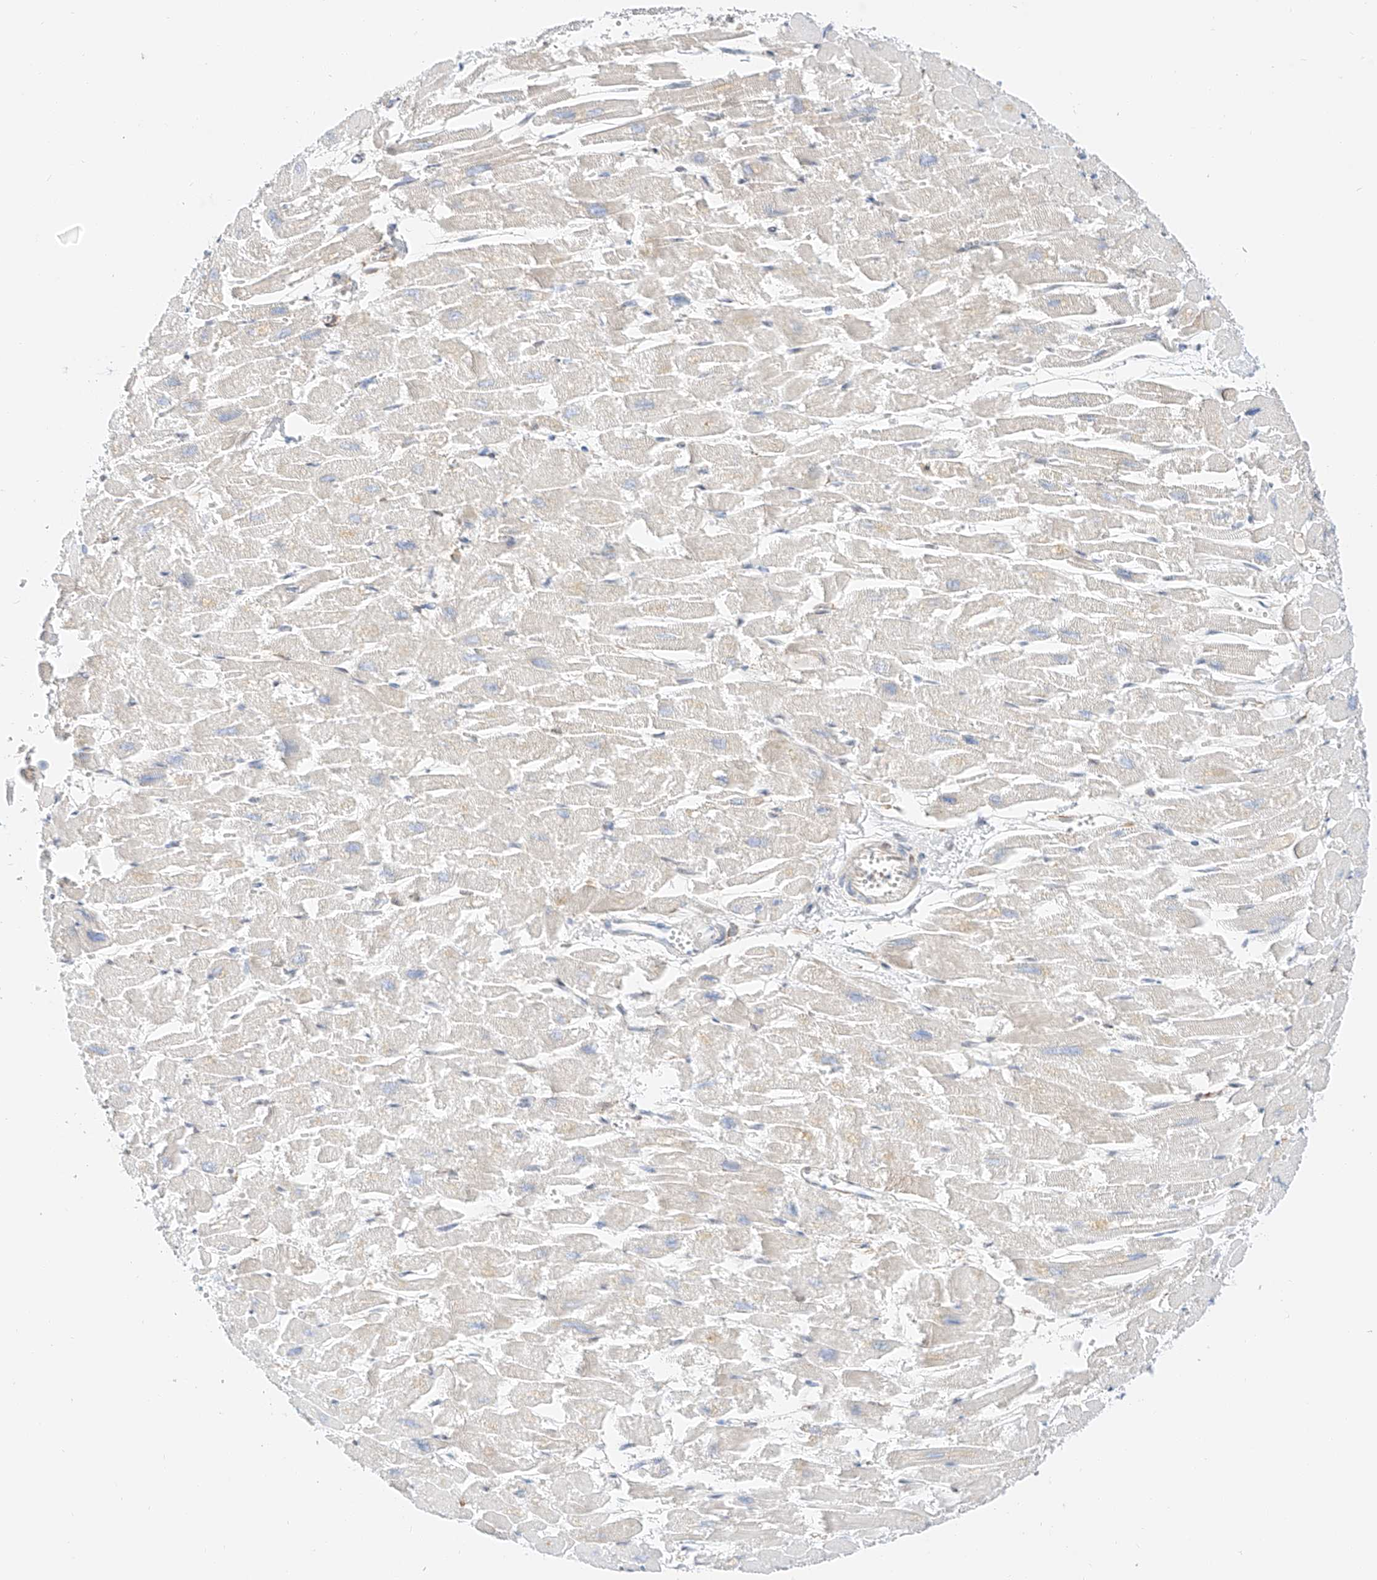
{"staining": {"intensity": "negative", "quantity": "none", "location": "none"}, "tissue": "heart muscle", "cell_type": "Cardiomyocytes", "image_type": "normal", "snomed": [{"axis": "morphology", "description": "Normal tissue, NOS"}, {"axis": "topography", "description": "Heart"}], "caption": "Image shows no protein staining in cardiomyocytes of unremarkable heart muscle.", "gene": "CARMIL1", "patient": {"sex": "male", "age": 54}}